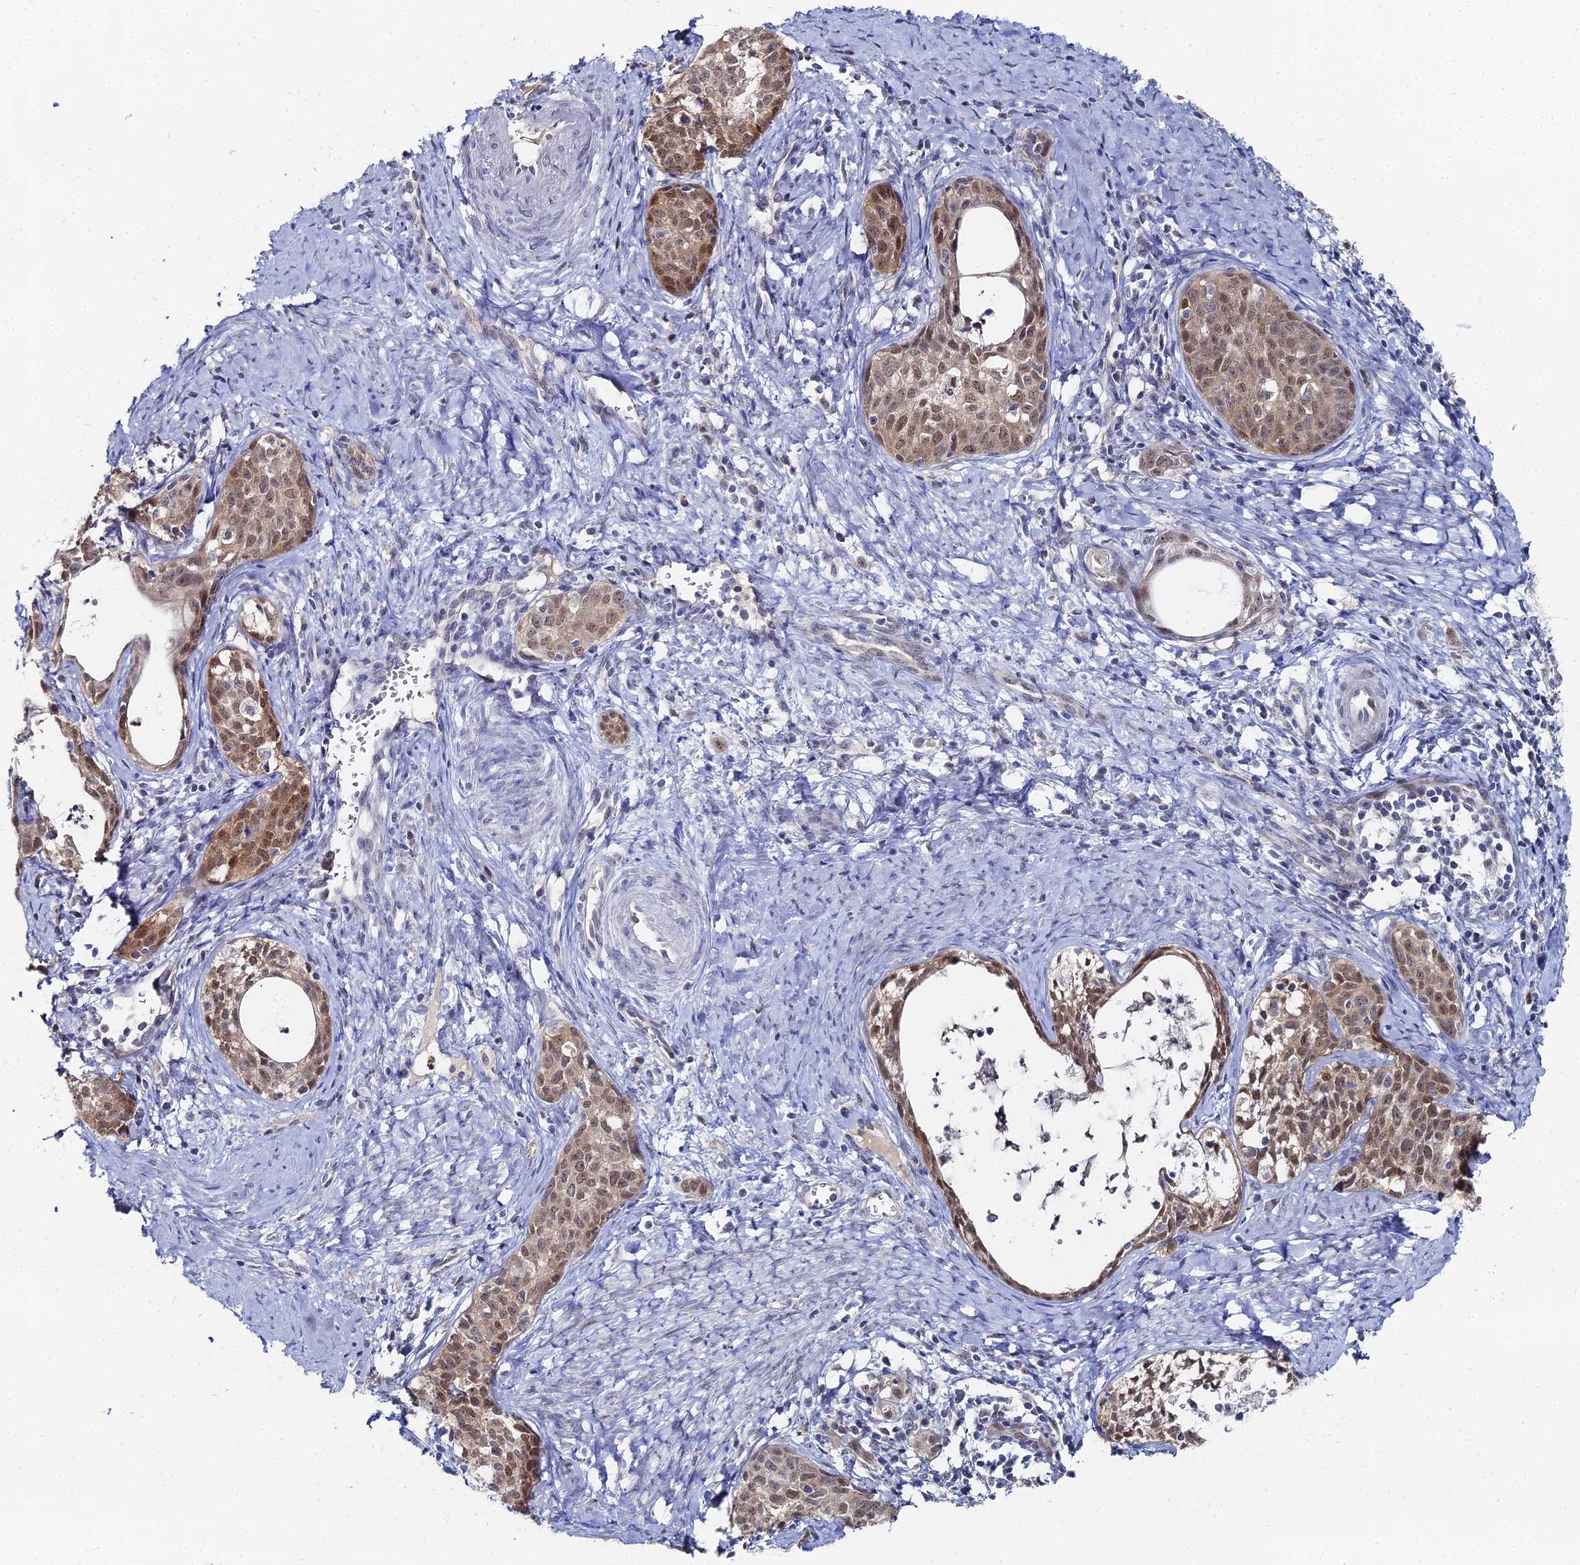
{"staining": {"intensity": "moderate", "quantity": ">75%", "location": "nuclear"}, "tissue": "cervical cancer", "cell_type": "Tumor cells", "image_type": "cancer", "snomed": [{"axis": "morphology", "description": "Squamous cell carcinoma, NOS"}, {"axis": "topography", "description": "Cervix"}], "caption": "Brown immunohistochemical staining in cervical cancer shows moderate nuclear expression in approximately >75% of tumor cells. Using DAB (brown) and hematoxylin (blue) stains, captured at high magnification using brightfield microscopy.", "gene": "THAP4", "patient": {"sex": "female", "age": 52}}